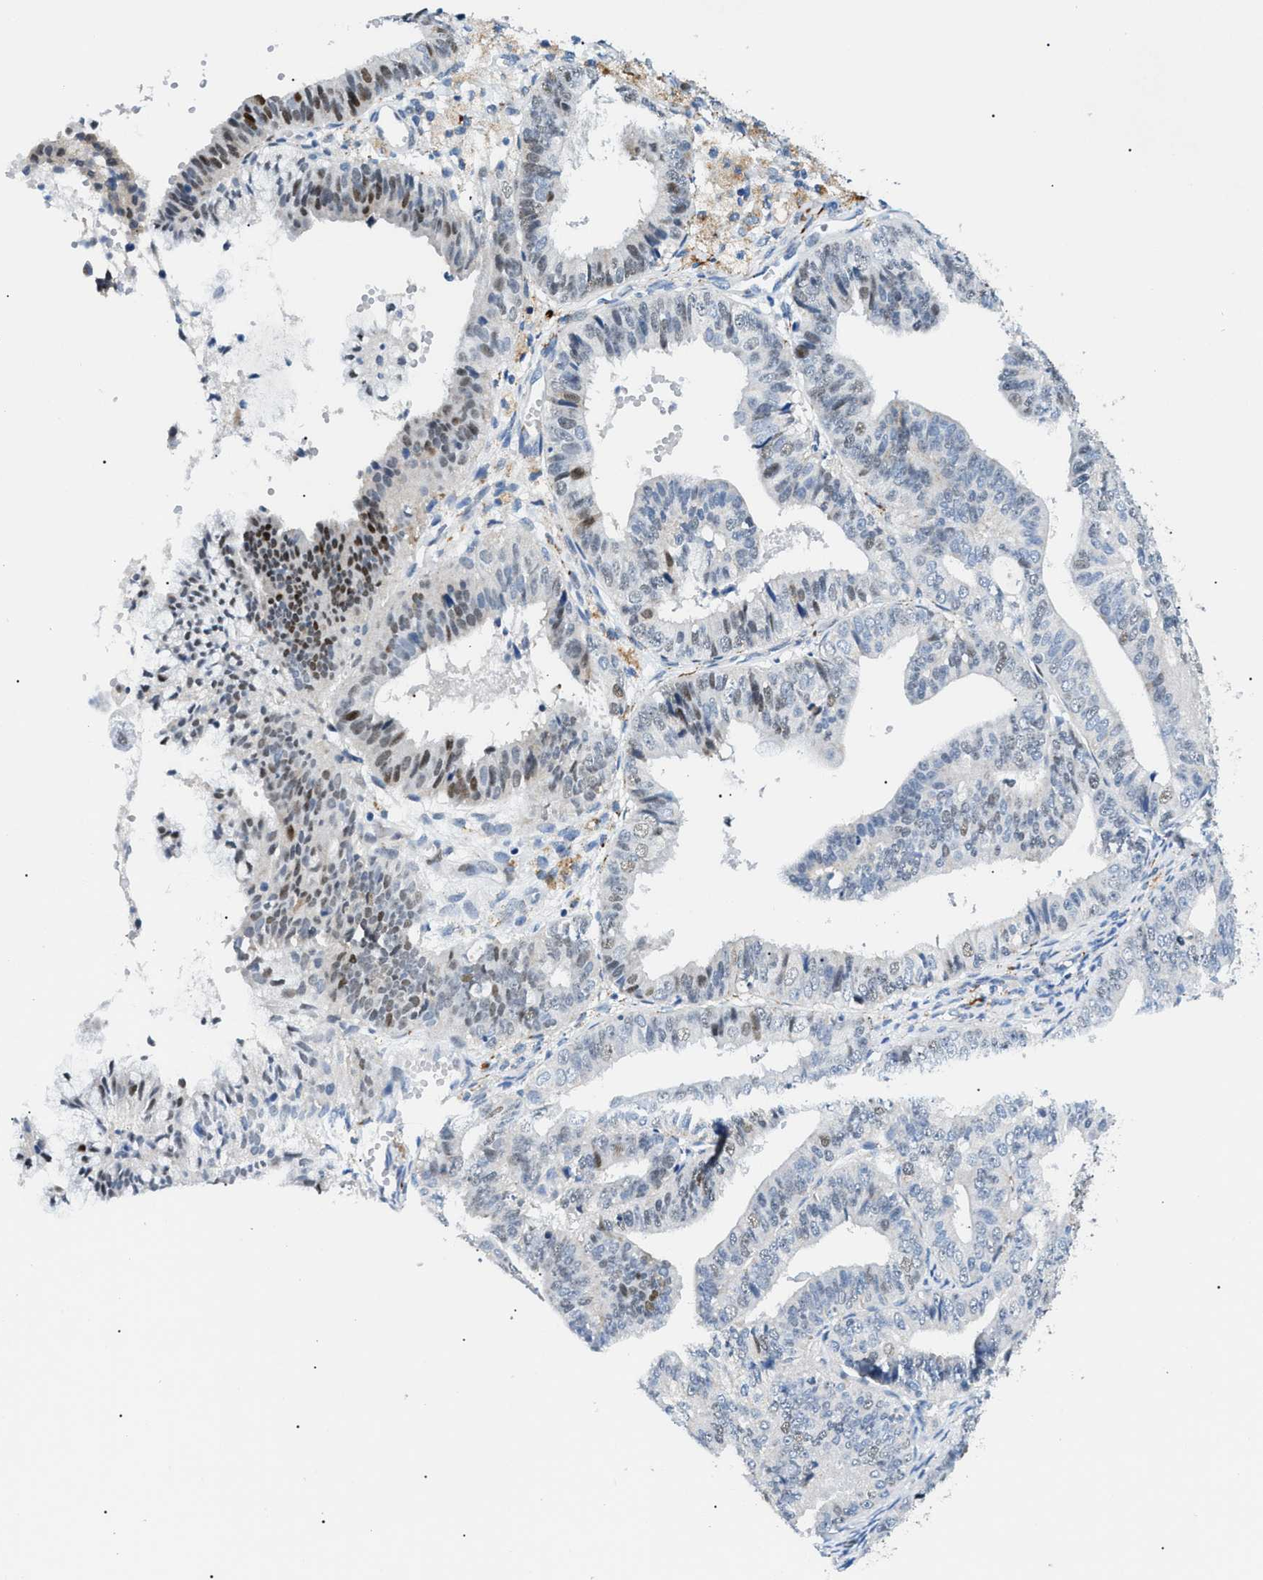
{"staining": {"intensity": "moderate", "quantity": "<25%", "location": "nuclear"}, "tissue": "endometrial cancer", "cell_type": "Tumor cells", "image_type": "cancer", "snomed": [{"axis": "morphology", "description": "Adenocarcinoma, NOS"}, {"axis": "topography", "description": "Endometrium"}], "caption": "Immunohistochemical staining of human adenocarcinoma (endometrial) displays low levels of moderate nuclear expression in approximately <25% of tumor cells. The staining is performed using DAB brown chromogen to label protein expression. The nuclei are counter-stained blue using hematoxylin.", "gene": "SMARCC1", "patient": {"sex": "female", "age": 63}}